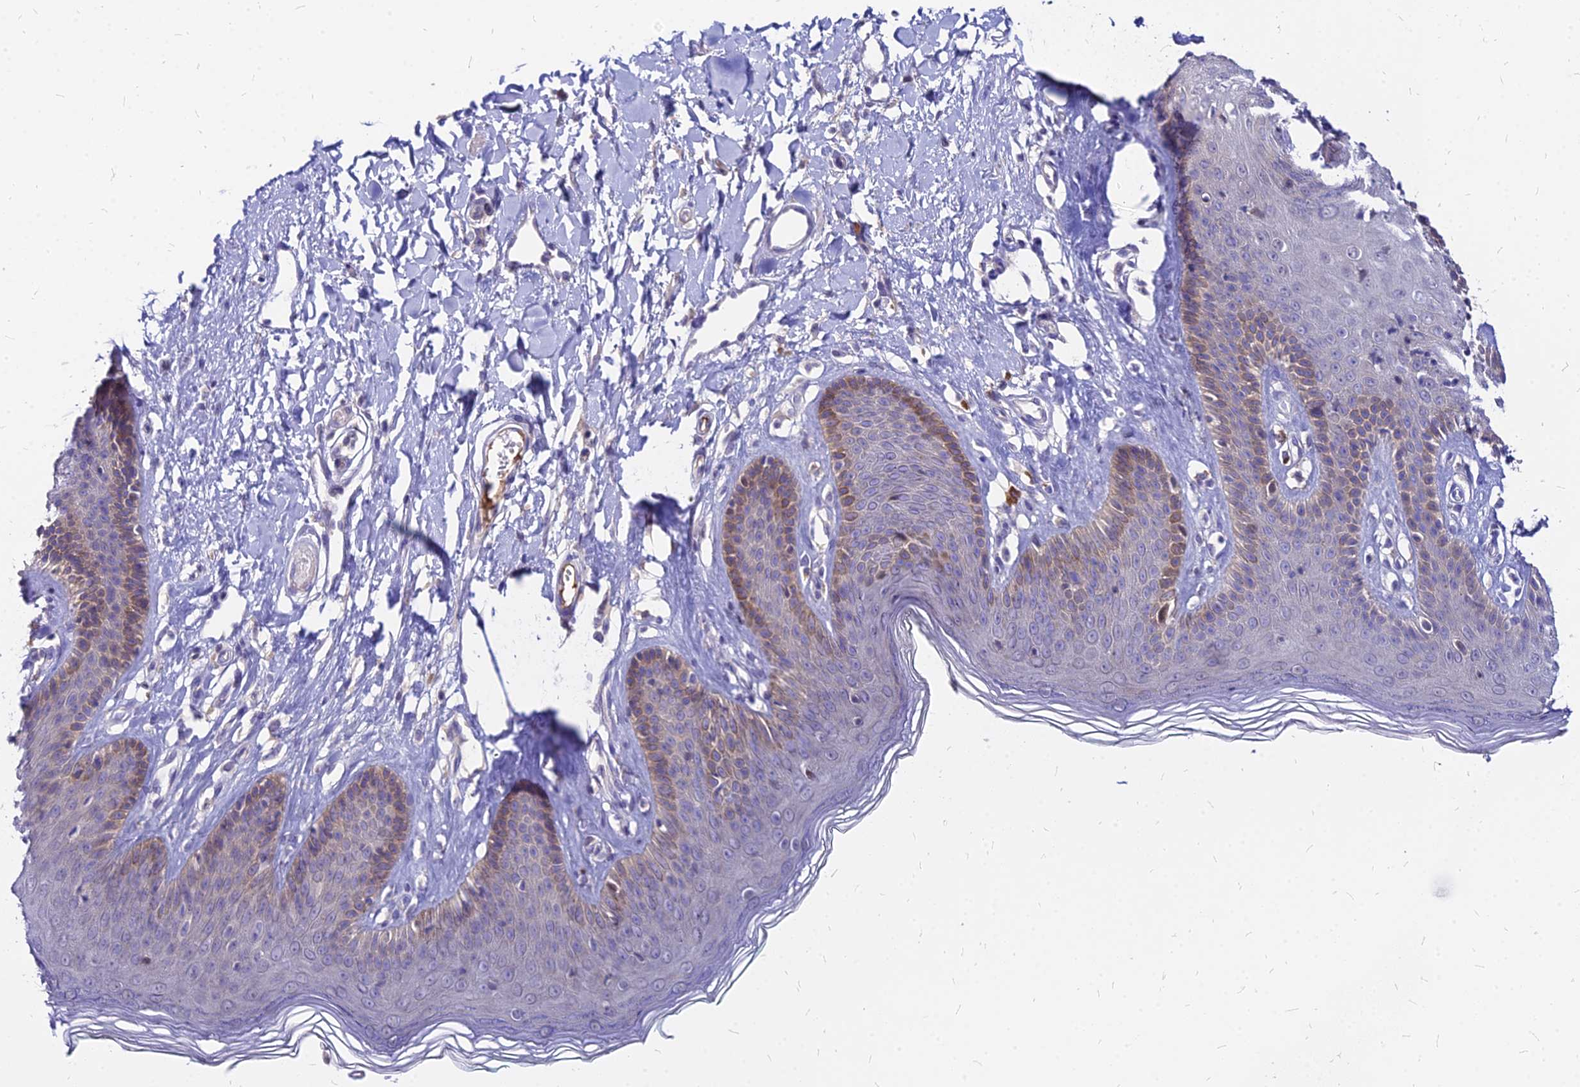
{"staining": {"intensity": "weak", "quantity": "<25%", "location": "cytoplasmic/membranous"}, "tissue": "skin", "cell_type": "Epidermal cells", "image_type": "normal", "snomed": [{"axis": "morphology", "description": "Normal tissue, NOS"}, {"axis": "morphology", "description": "Squamous cell carcinoma, NOS"}, {"axis": "topography", "description": "Vulva"}], "caption": "Epidermal cells show no significant protein staining in normal skin. The staining was performed using DAB to visualize the protein expression in brown, while the nuclei were stained in blue with hematoxylin (Magnification: 20x).", "gene": "ACSM6", "patient": {"sex": "female", "age": 85}}